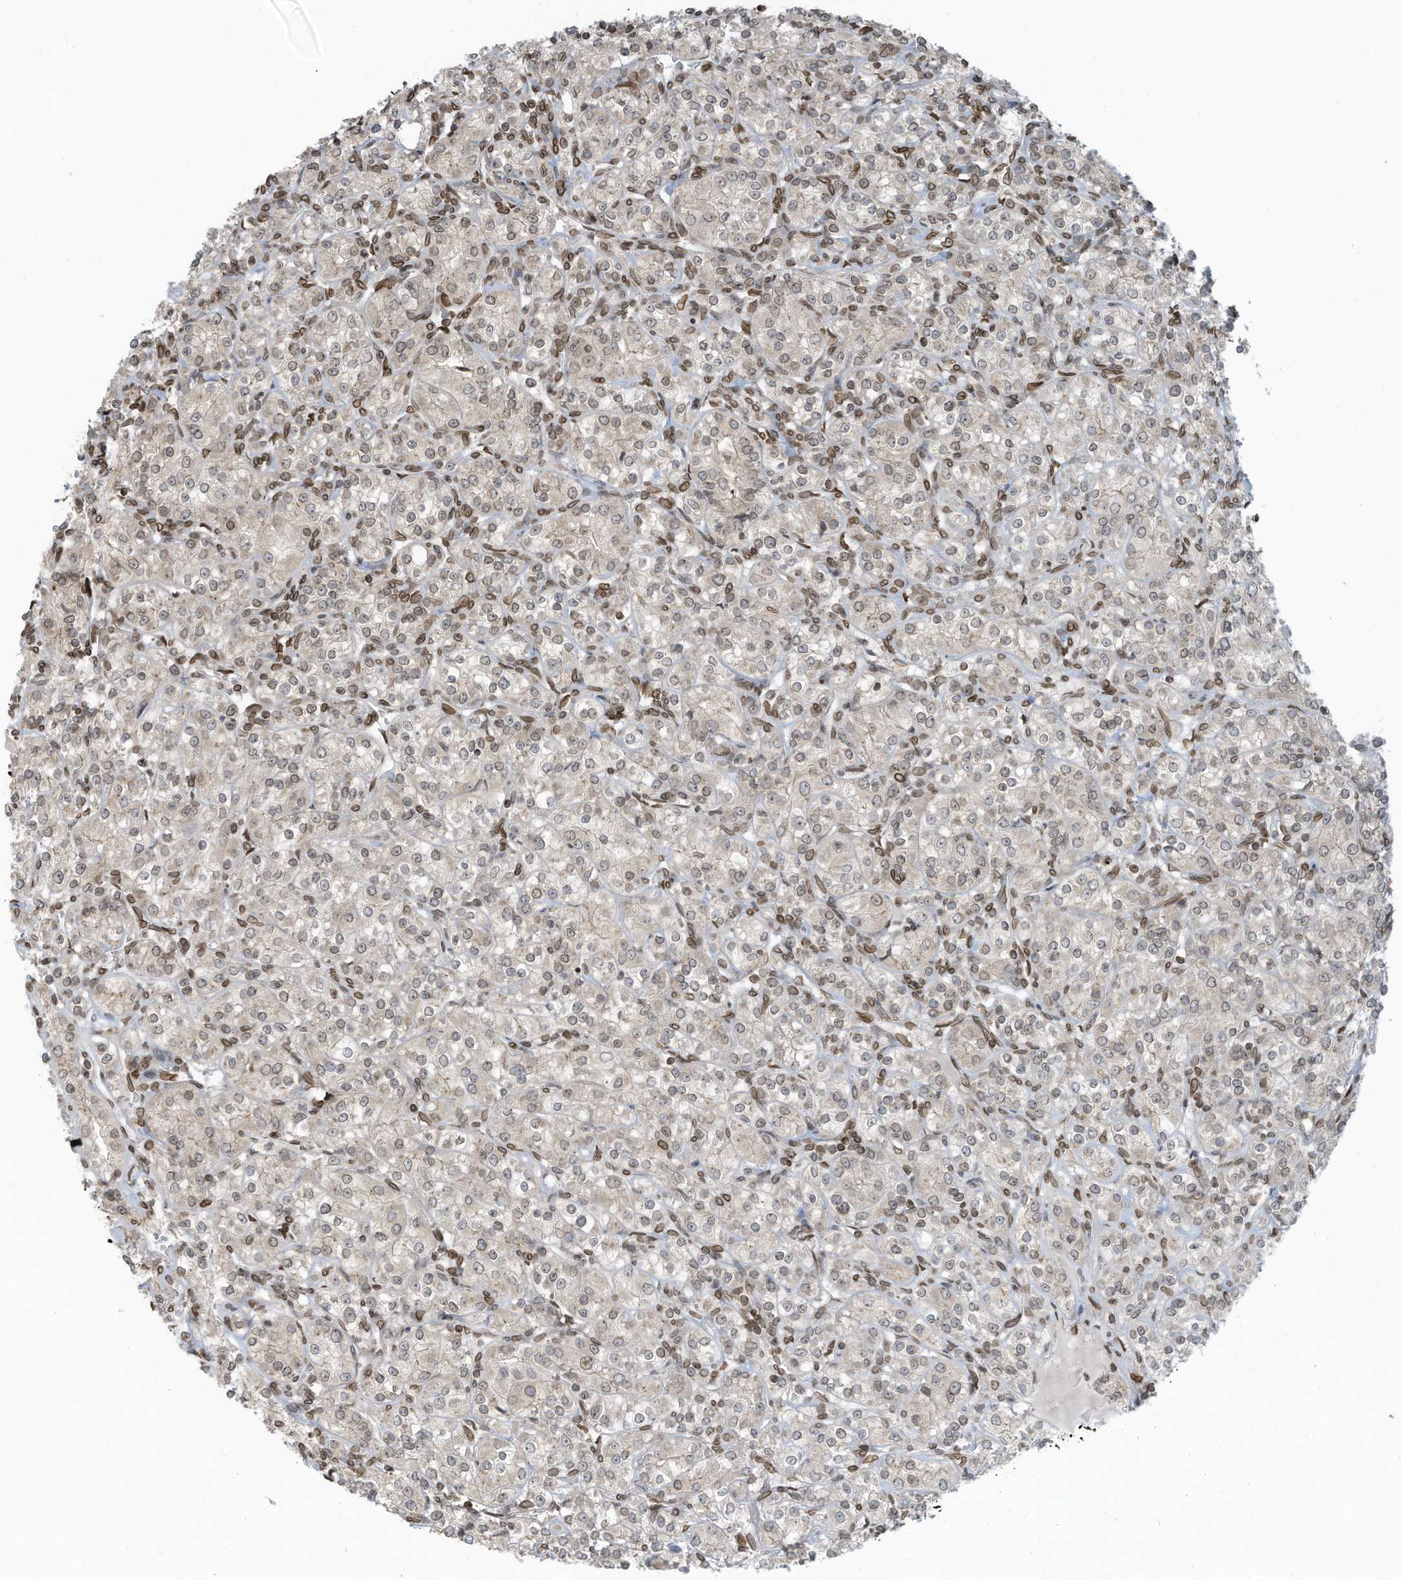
{"staining": {"intensity": "weak", "quantity": "<25%", "location": "nuclear"}, "tissue": "renal cancer", "cell_type": "Tumor cells", "image_type": "cancer", "snomed": [{"axis": "morphology", "description": "Adenocarcinoma, NOS"}, {"axis": "topography", "description": "Kidney"}], "caption": "A photomicrograph of renal cancer (adenocarcinoma) stained for a protein demonstrates no brown staining in tumor cells.", "gene": "RABL3", "patient": {"sex": "male", "age": 77}}